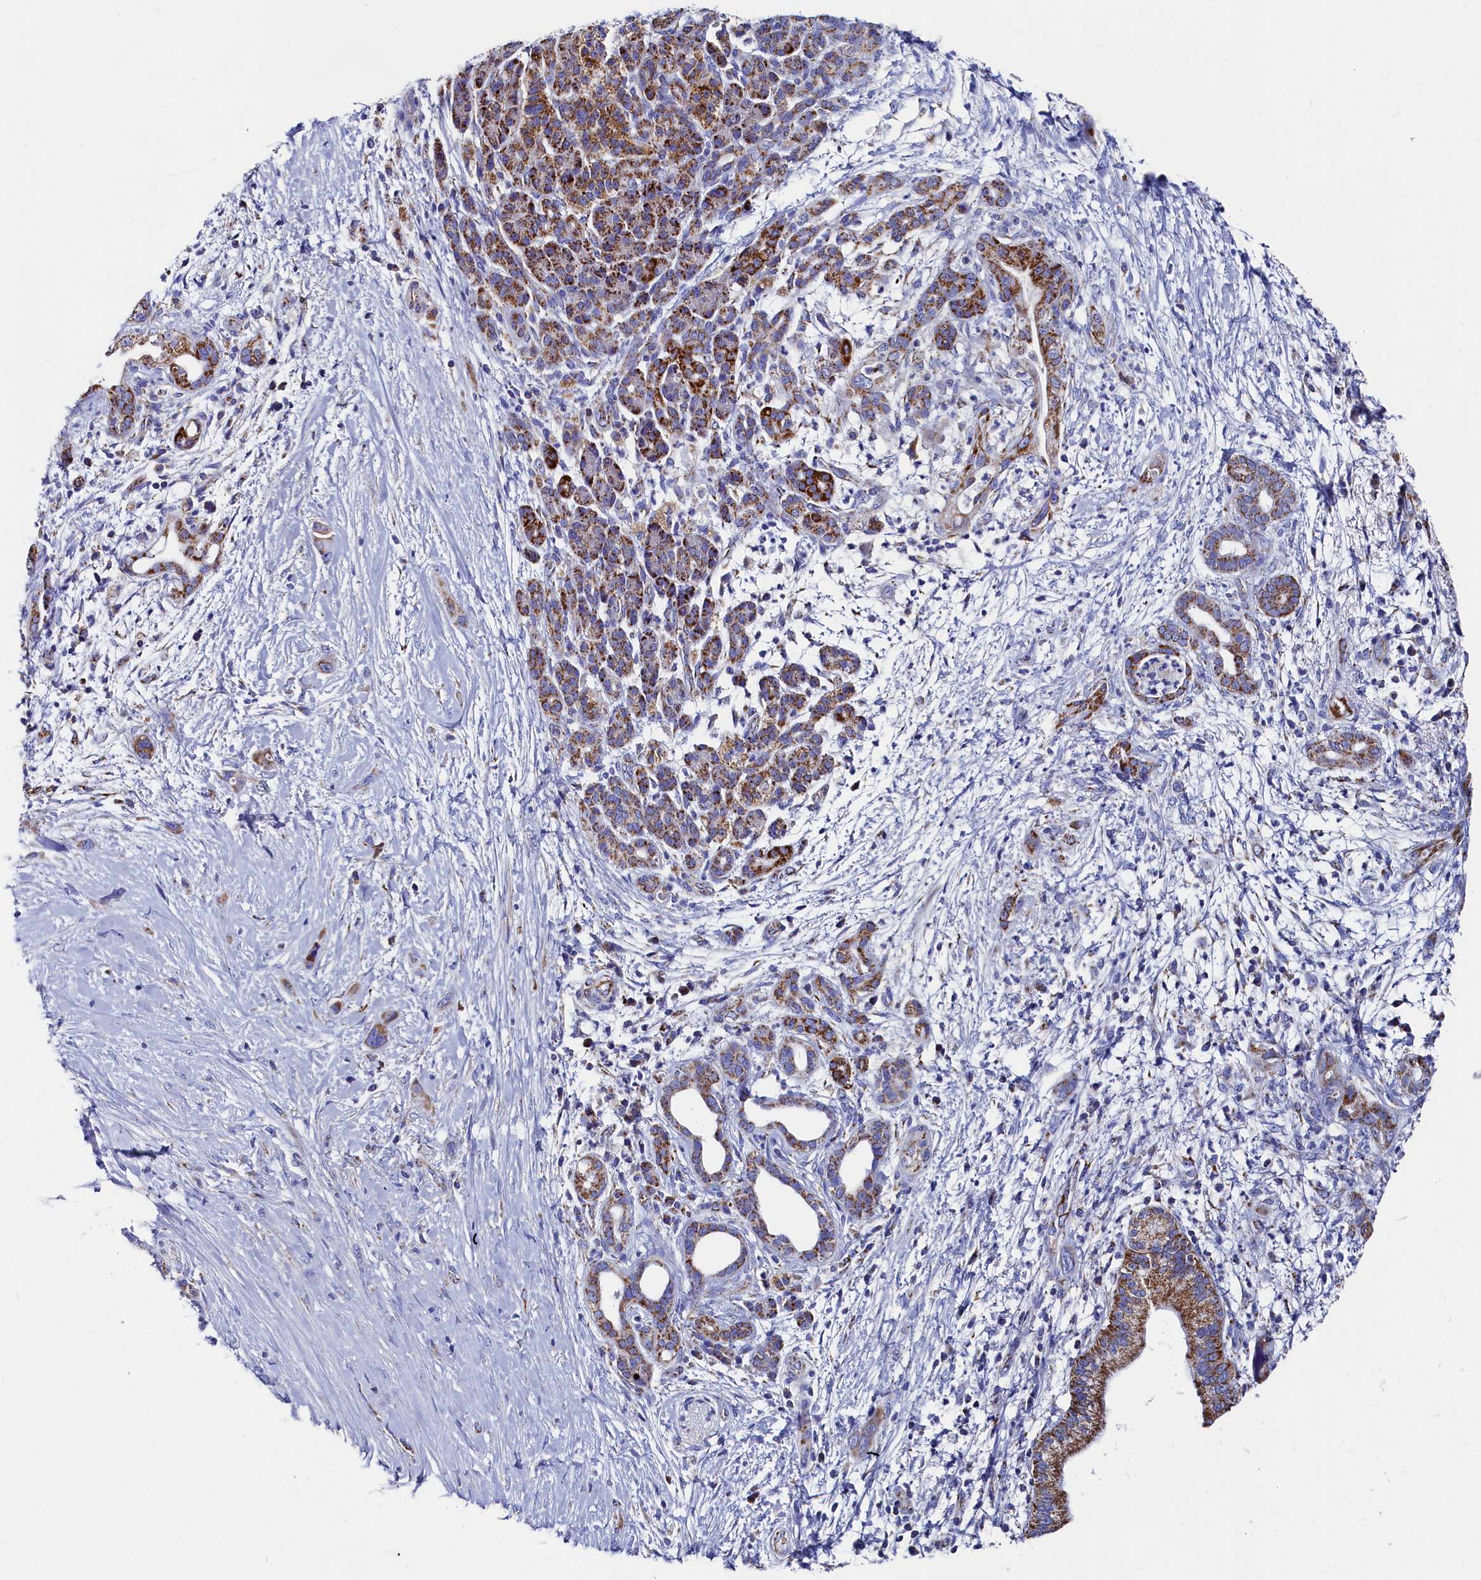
{"staining": {"intensity": "moderate", "quantity": ">75%", "location": "cytoplasmic/membranous"}, "tissue": "pancreatic cancer", "cell_type": "Tumor cells", "image_type": "cancer", "snomed": [{"axis": "morphology", "description": "Adenocarcinoma, NOS"}, {"axis": "topography", "description": "Pancreas"}], "caption": "Pancreatic adenocarcinoma stained with a brown dye demonstrates moderate cytoplasmic/membranous positive expression in about >75% of tumor cells.", "gene": "MMAB", "patient": {"sex": "male", "age": 59}}